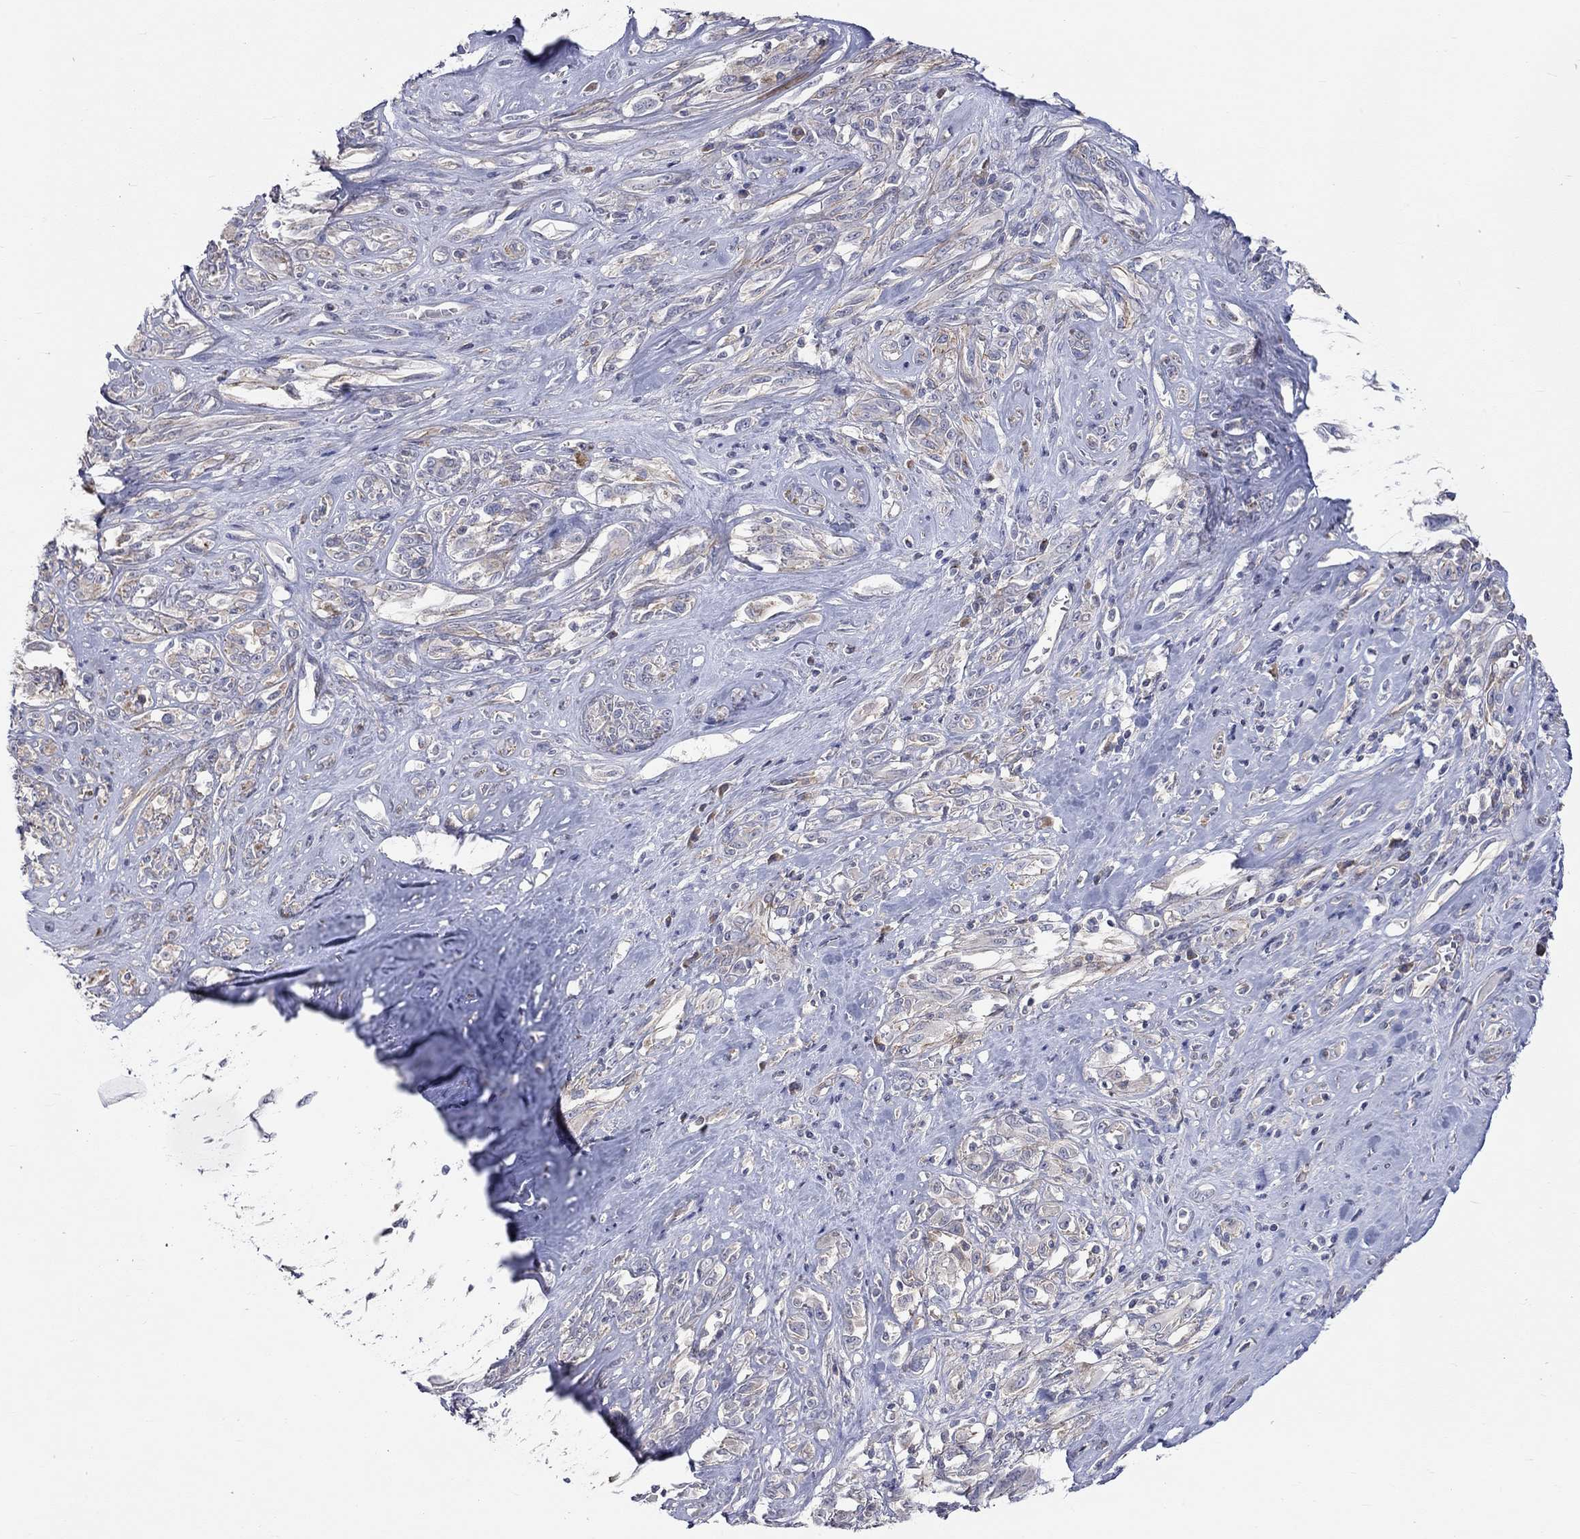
{"staining": {"intensity": "moderate", "quantity": "25%-75%", "location": "cytoplasmic/membranous"}, "tissue": "melanoma", "cell_type": "Tumor cells", "image_type": "cancer", "snomed": [{"axis": "morphology", "description": "Malignant melanoma, NOS"}, {"axis": "topography", "description": "Skin"}], "caption": "There is medium levels of moderate cytoplasmic/membranous expression in tumor cells of melanoma, as demonstrated by immunohistochemical staining (brown color).", "gene": "PCDHGA10", "patient": {"sex": "female", "age": 91}}